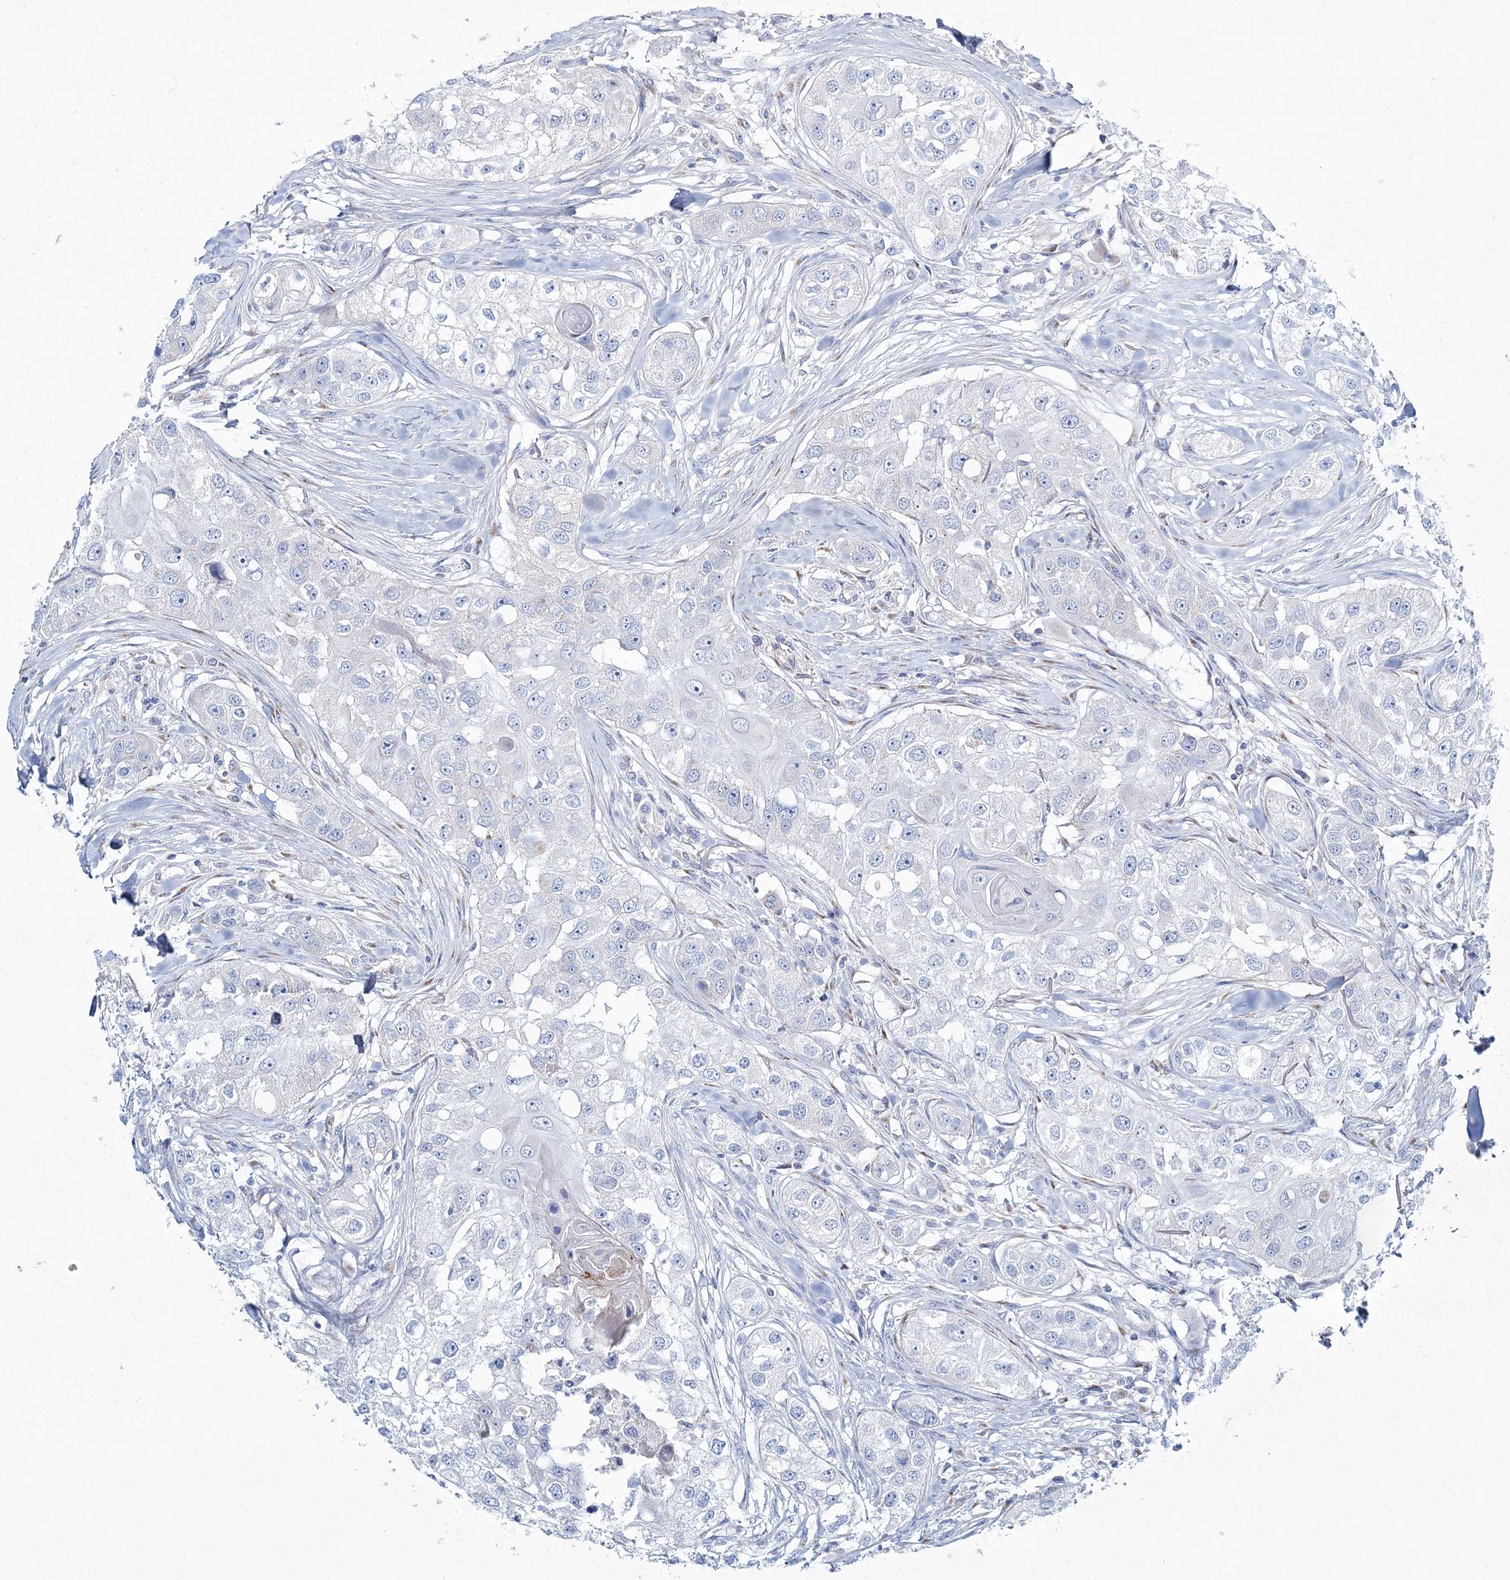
{"staining": {"intensity": "negative", "quantity": "none", "location": "none"}, "tissue": "head and neck cancer", "cell_type": "Tumor cells", "image_type": "cancer", "snomed": [{"axis": "morphology", "description": "Normal tissue, NOS"}, {"axis": "morphology", "description": "Squamous cell carcinoma, NOS"}, {"axis": "topography", "description": "Skeletal muscle"}, {"axis": "topography", "description": "Head-Neck"}], "caption": "DAB (3,3'-diaminobenzidine) immunohistochemical staining of human head and neck squamous cell carcinoma exhibits no significant positivity in tumor cells. (Immunohistochemistry, brightfield microscopy, high magnification).", "gene": "ADGRL1", "patient": {"sex": "male", "age": 51}}